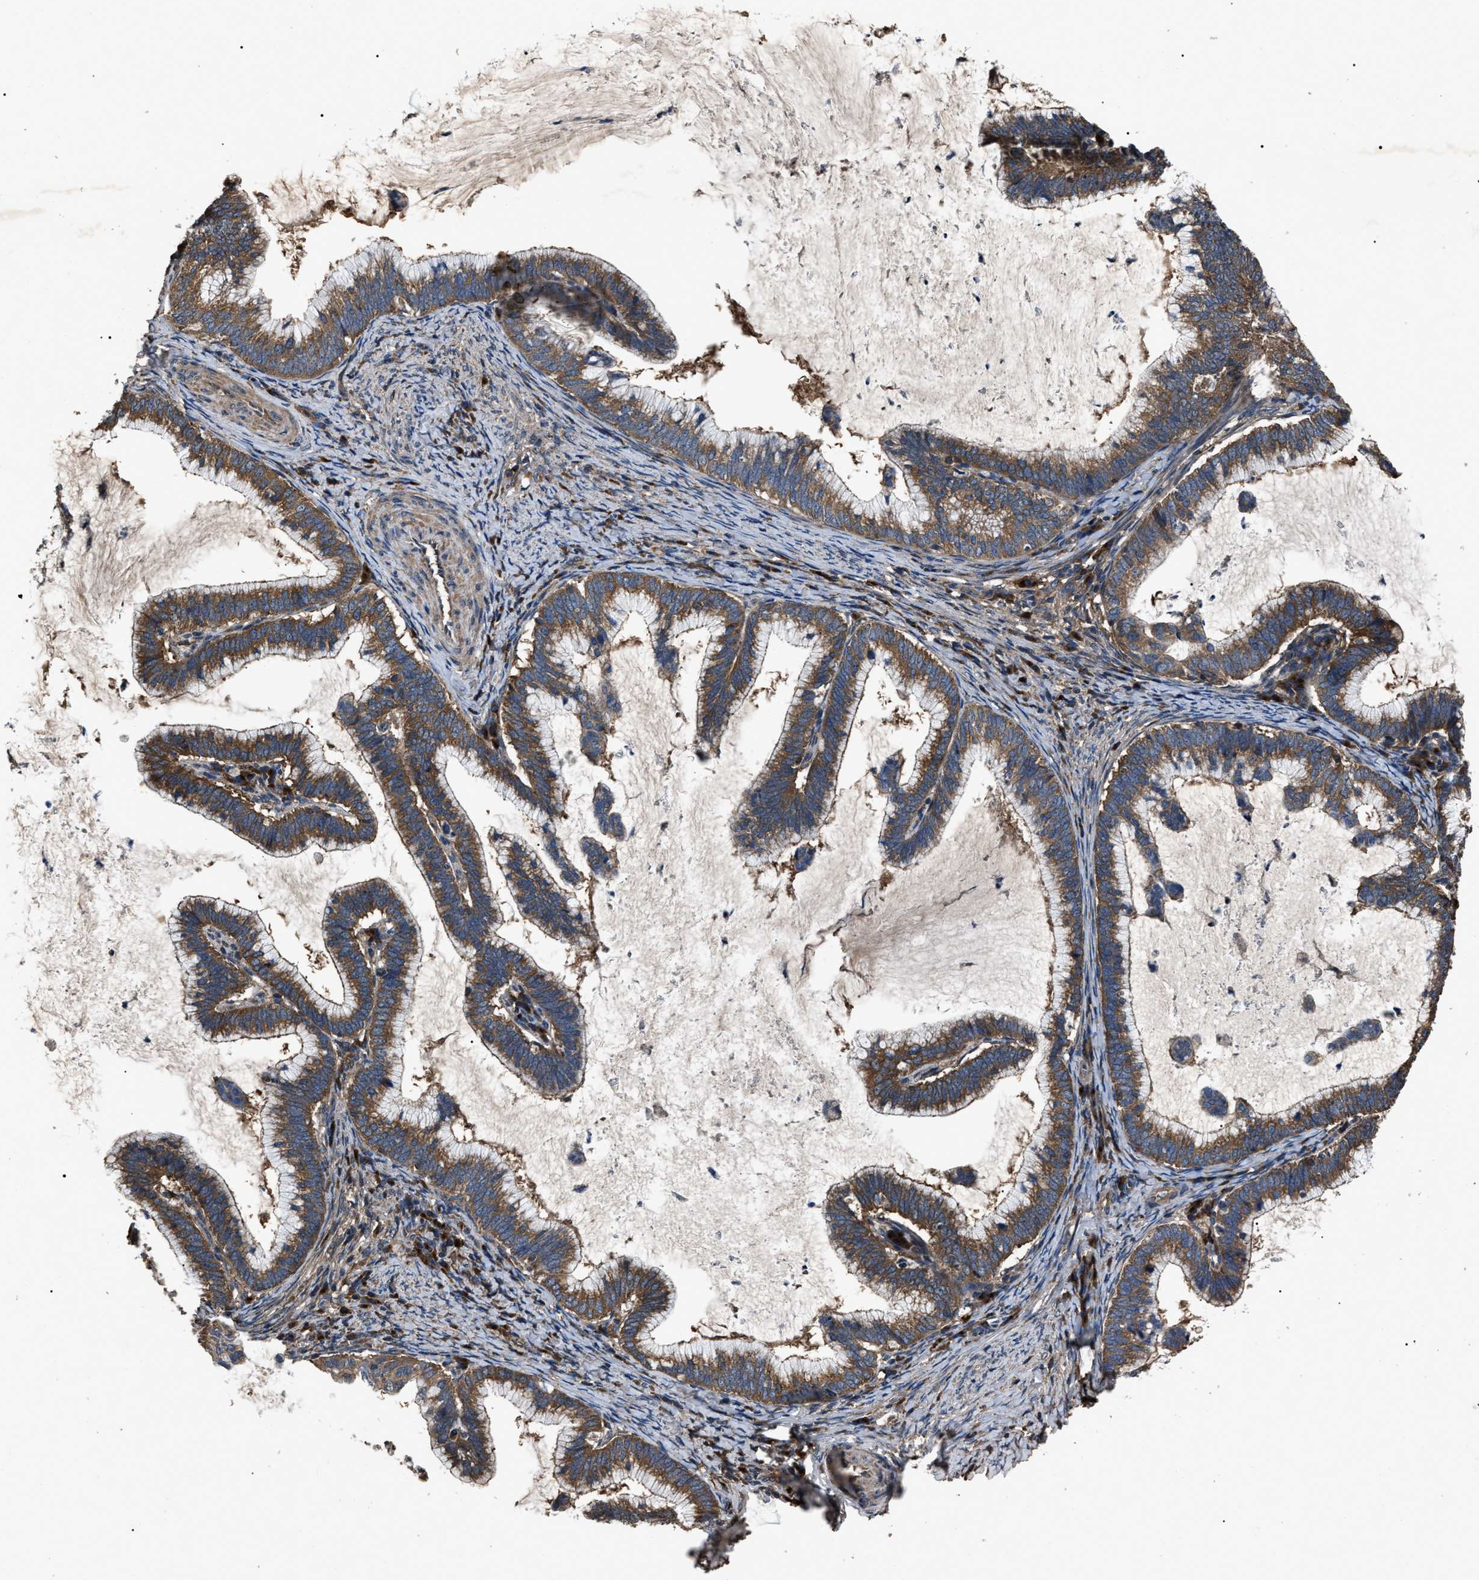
{"staining": {"intensity": "moderate", "quantity": ">75%", "location": "cytoplasmic/membranous"}, "tissue": "cervical cancer", "cell_type": "Tumor cells", "image_type": "cancer", "snomed": [{"axis": "morphology", "description": "Adenocarcinoma, NOS"}, {"axis": "topography", "description": "Cervix"}], "caption": "Cervical cancer stained for a protein exhibits moderate cytoplasmic/membranous positivity in tumor cells.", "gene": "RNF216", "patient": {"sex": "female", "age": 36}}